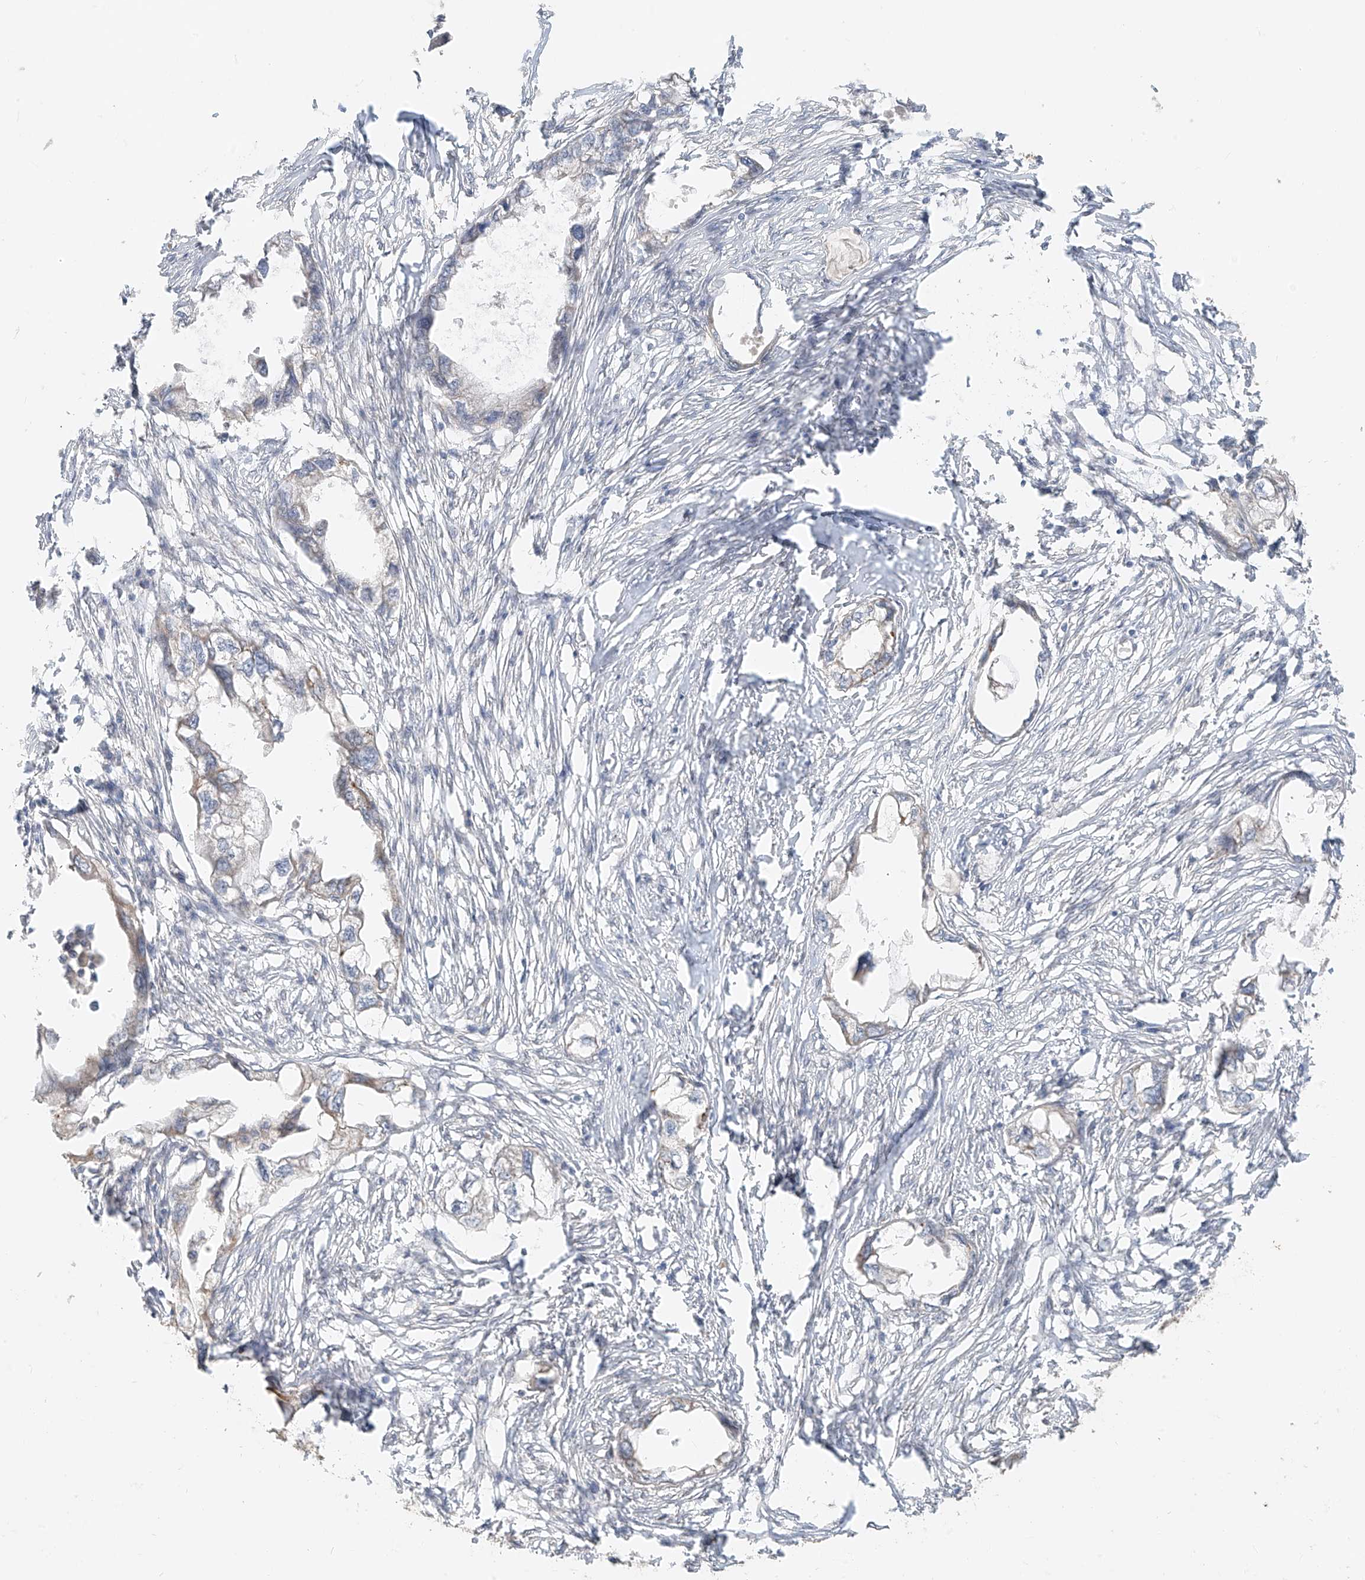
{"staining": {"intensity": "weak", "quantity": "<25%", "location": "cytoplasmic/membranous"}, "tissue": "endometrial cancer", "cell_type": "Tumor cells", "image_type": "cancer", "snomed": [{"axis": "morphology", "description": "Adenocarcinoma, NOS"}, {"axis": "morphology", "description": "Adenocarcinoma, metastatic, NOS"}, {"axis": "topography", "description": "Adipose tissue"}, {"axis": "topography", "description": "Endometrium"}], "caption": "Tumor cells are negative for brown protein staining in metastatic adenocarcinoma (endometrial).", "gene": "ABCD1", "patient": {"sex": "female", "age": 67}}